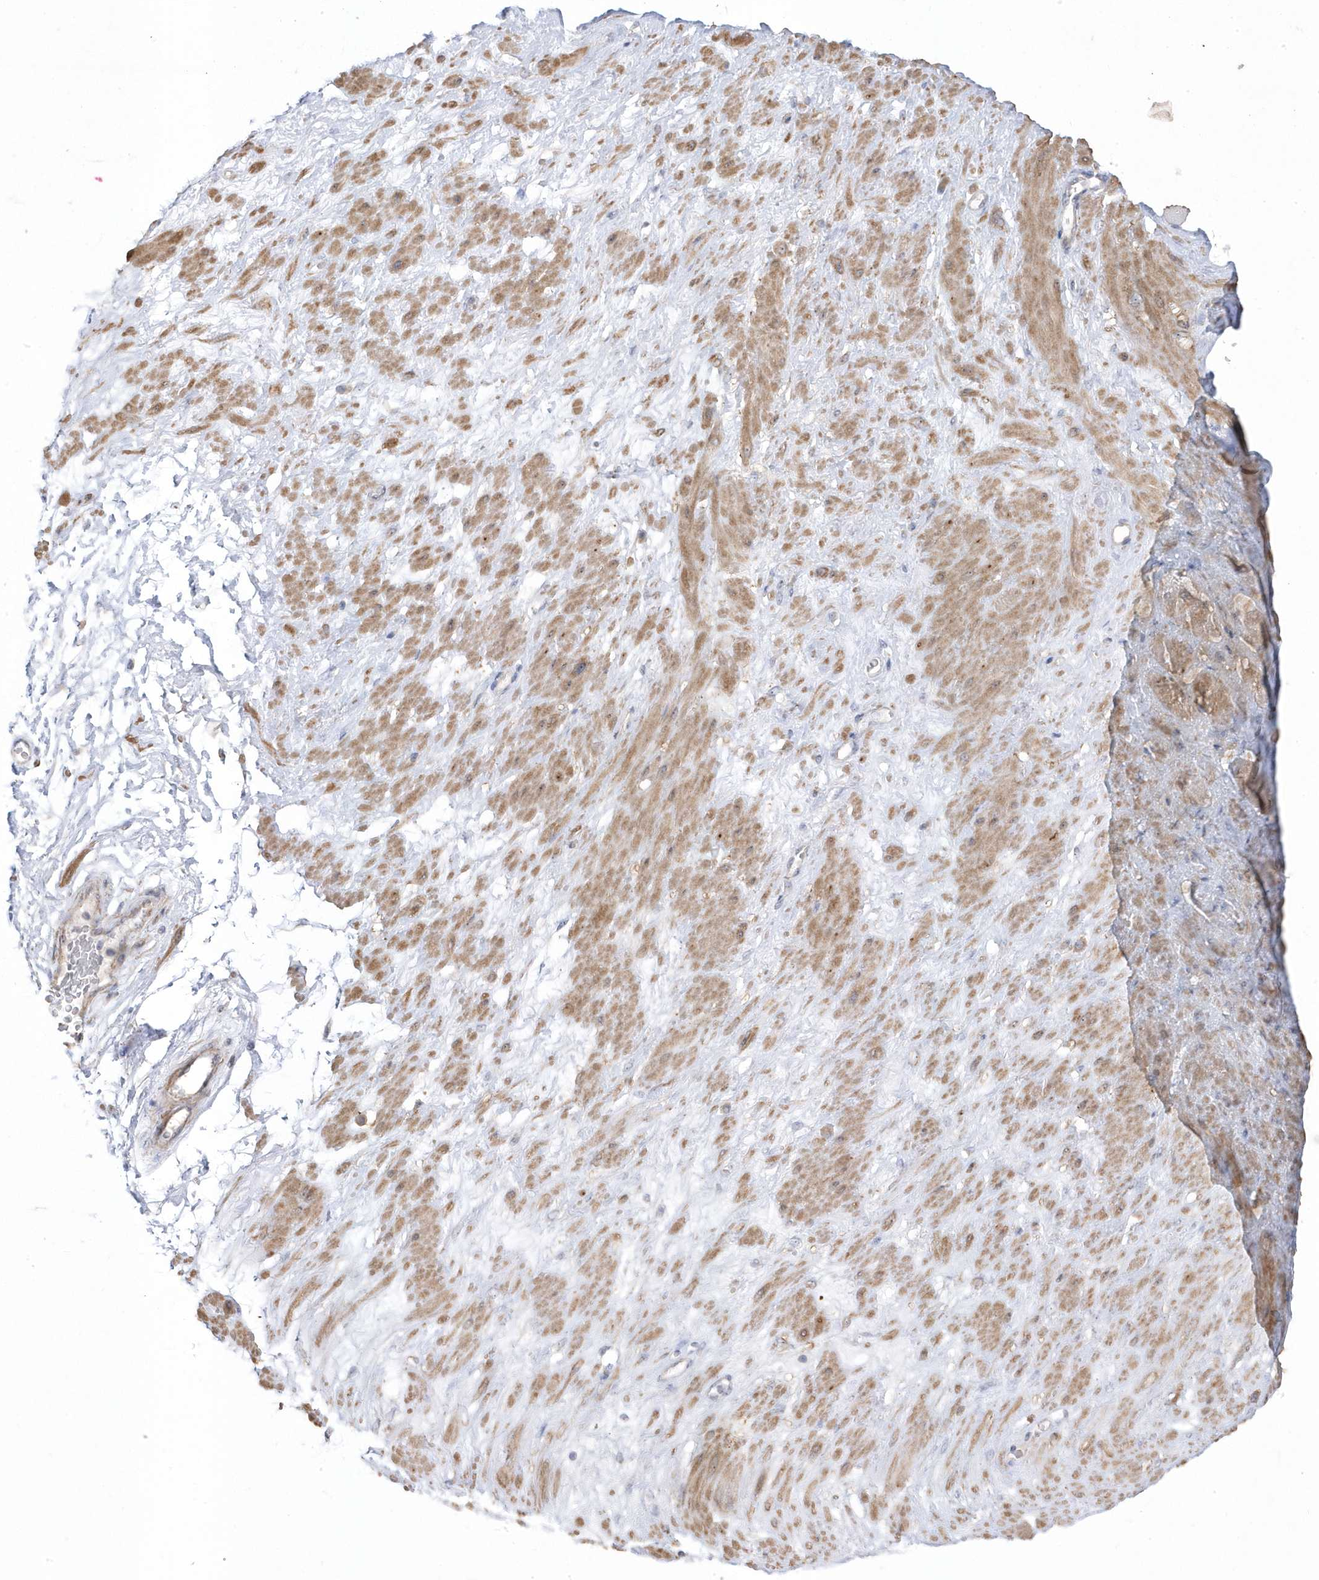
{"staining": {"intensity": "moderate", "quantity": ">75%", "location": "cytoplasmic/membranous"}, "tissue": "adipose tissue", "cell_type": "Adipocytes", "image_type": "normal", "snomed": [{"axis": "morphology", "description": "Normal tissue, NOS"}, {"axis": "morphology", "description": "Adenocarcinoma, Low grade"}, {"axis": "topography", "description": "Prostate"}, {"axis": "topography", "description": "Peripheral nerve tissue"}], "caption": "This micrograph shows immunohistochemistry (IHC) staining of unremarkable human adipose tissue, with medium moderate cytoplasmic/membranous staining in approximately >75% of adipocytes.", "gene": "GTPBP6", "patient": {"sex": "male", "age": 63}}